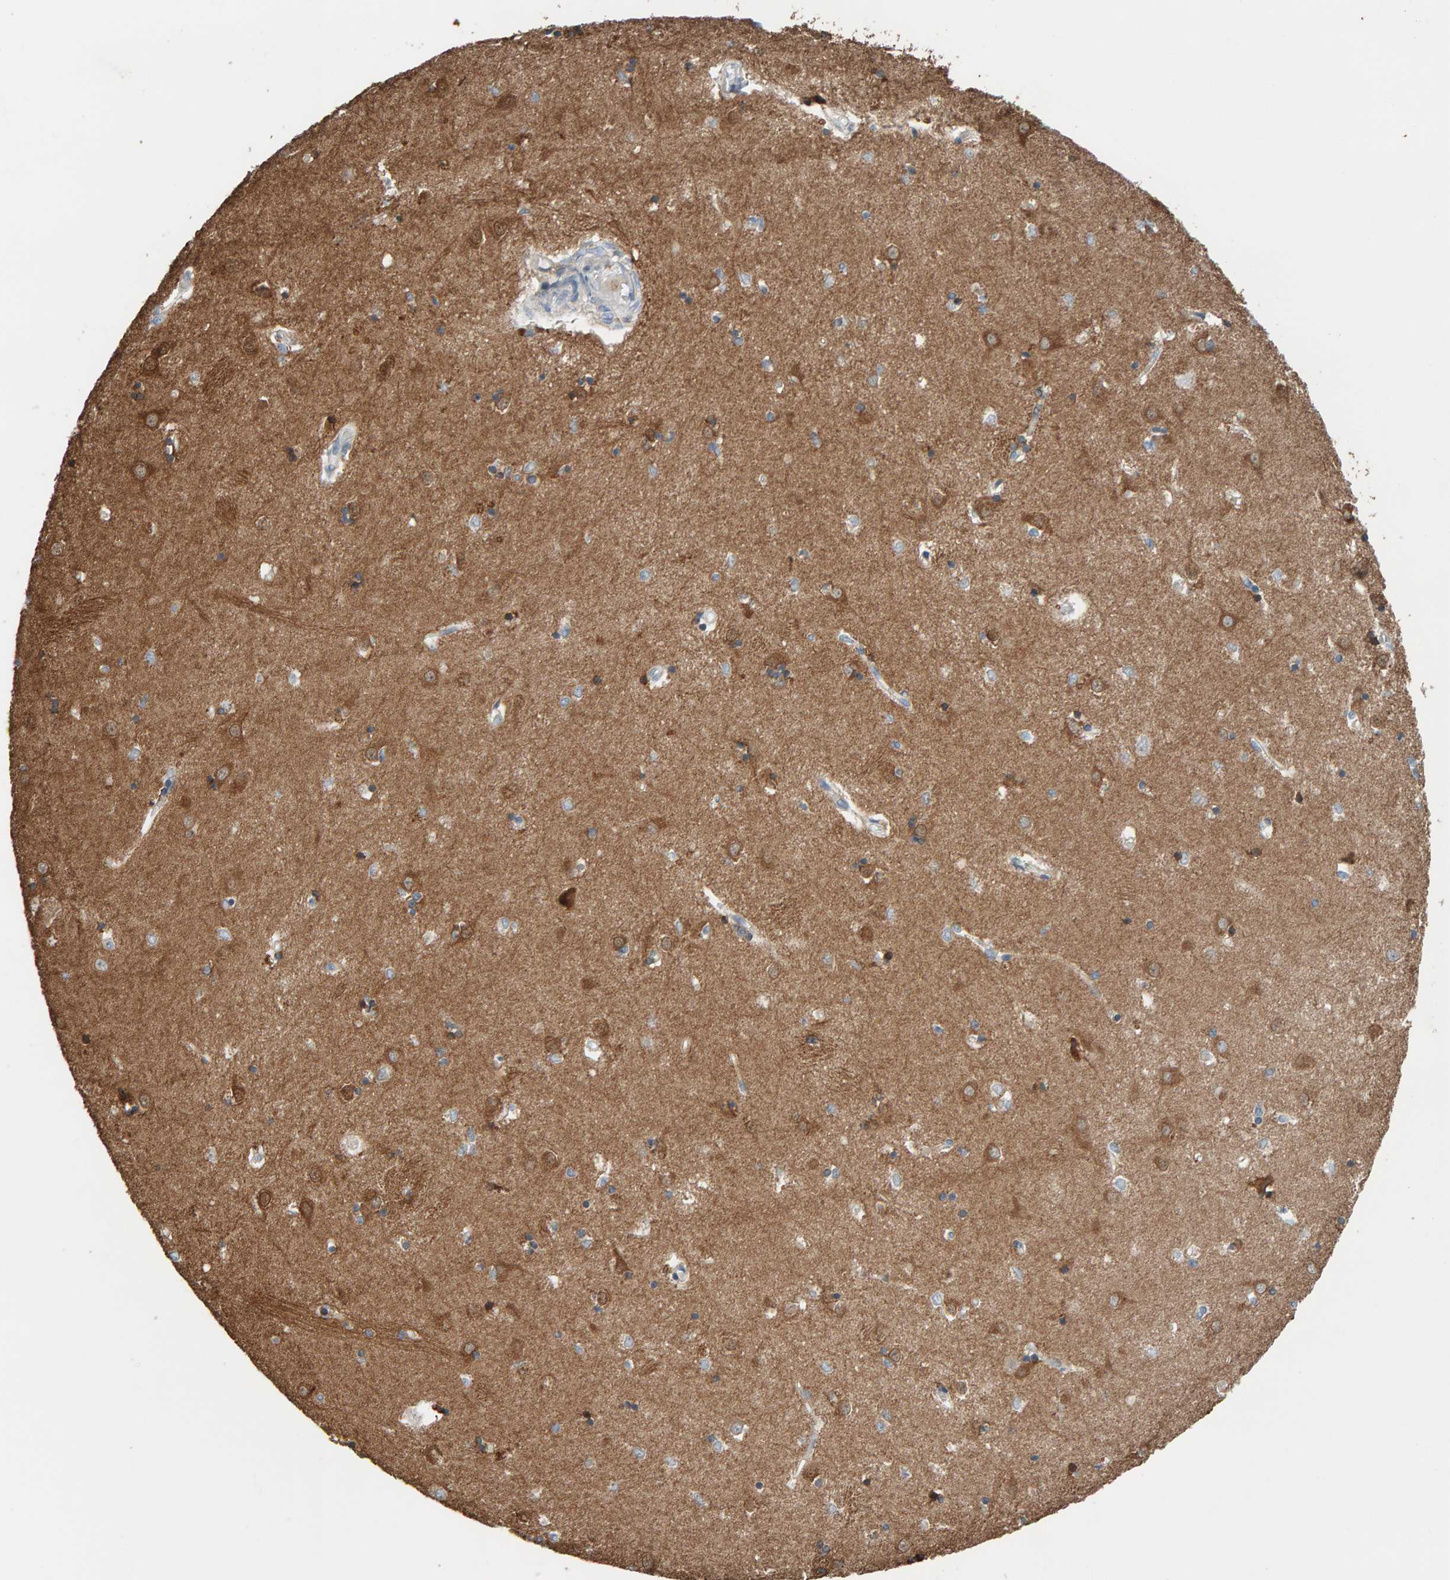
{"staining": {"intensity": "moderate", "quantity": "25%-75%", "location": "cytoplasmic/membranous"}, "tissue": "caudate", "cell_type": "Glial cells", "image_type": "normal", "snomed": [{"axis": "morphology", "description": "Normal tissue, NOS"}, {"axis": "topography", "description": "Lateral ventricle wall"}], "caption": "Glial cells reveal moderate cytoplasmic/membranous staining in approximately 25%-75% of cells in unremarkable caudate. (Stains: DAB in brown, nuclei in blue, Microscopy: brightfield microscopy at high magnification).", "gene": "IPPK", "patient": {"sex": "male", "age": 45}}